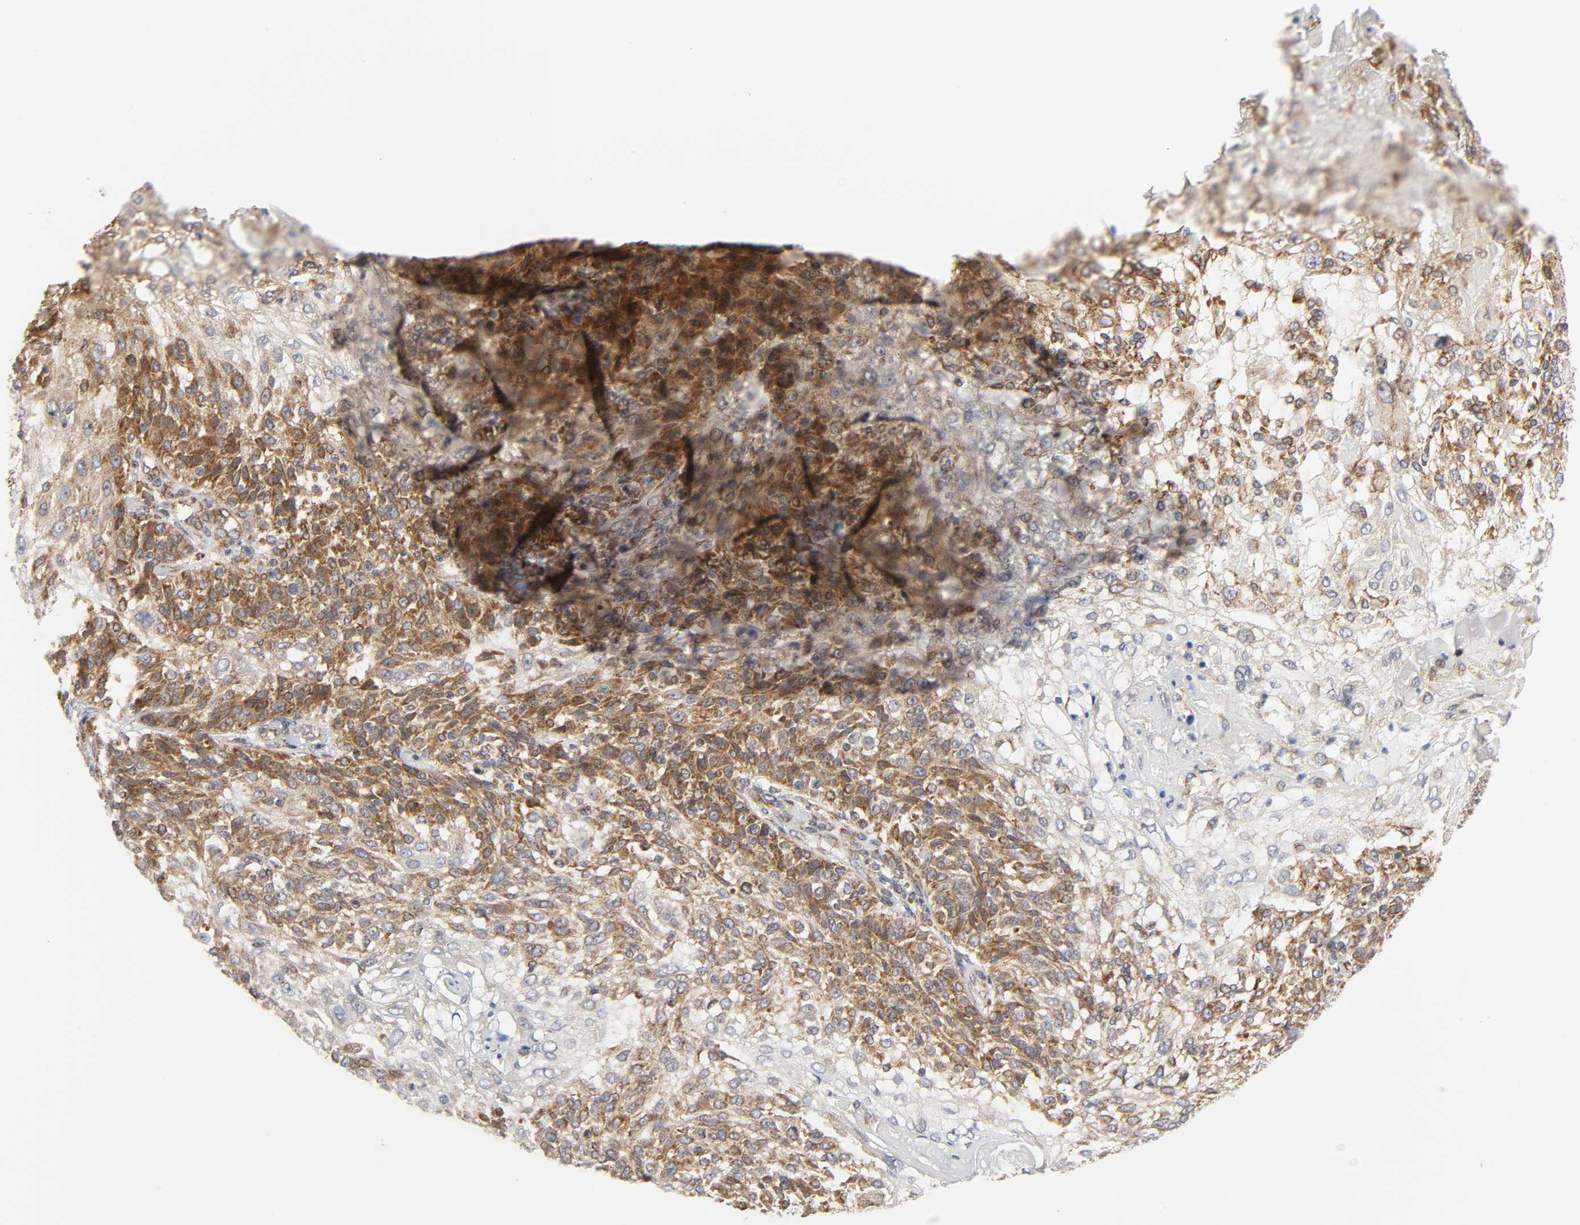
{"staining": {"intensity": "moderate", "quantity": ">75%", "location": "cytoplasmic/membranous"}, "tissue": "skin cancer", "cell_type": "Tumor cells", "image_type": "cancer", "snomed": [{"axis": "morphology", "description": "Normal tissue, NOS"}, {"axis": "morphology", "description": "Squamous cell carcinoma, NOS"}, {"axis": "topography", "description": "Skin"}], "caption": "Immunohistochemical staining of human skin cancer exhibits medium levels of moderate cytoplasmic/membranous staining in approximately >75% of tumor cells.", "gene": "BAX", "patient": {"sex": "female", "age": 83}}